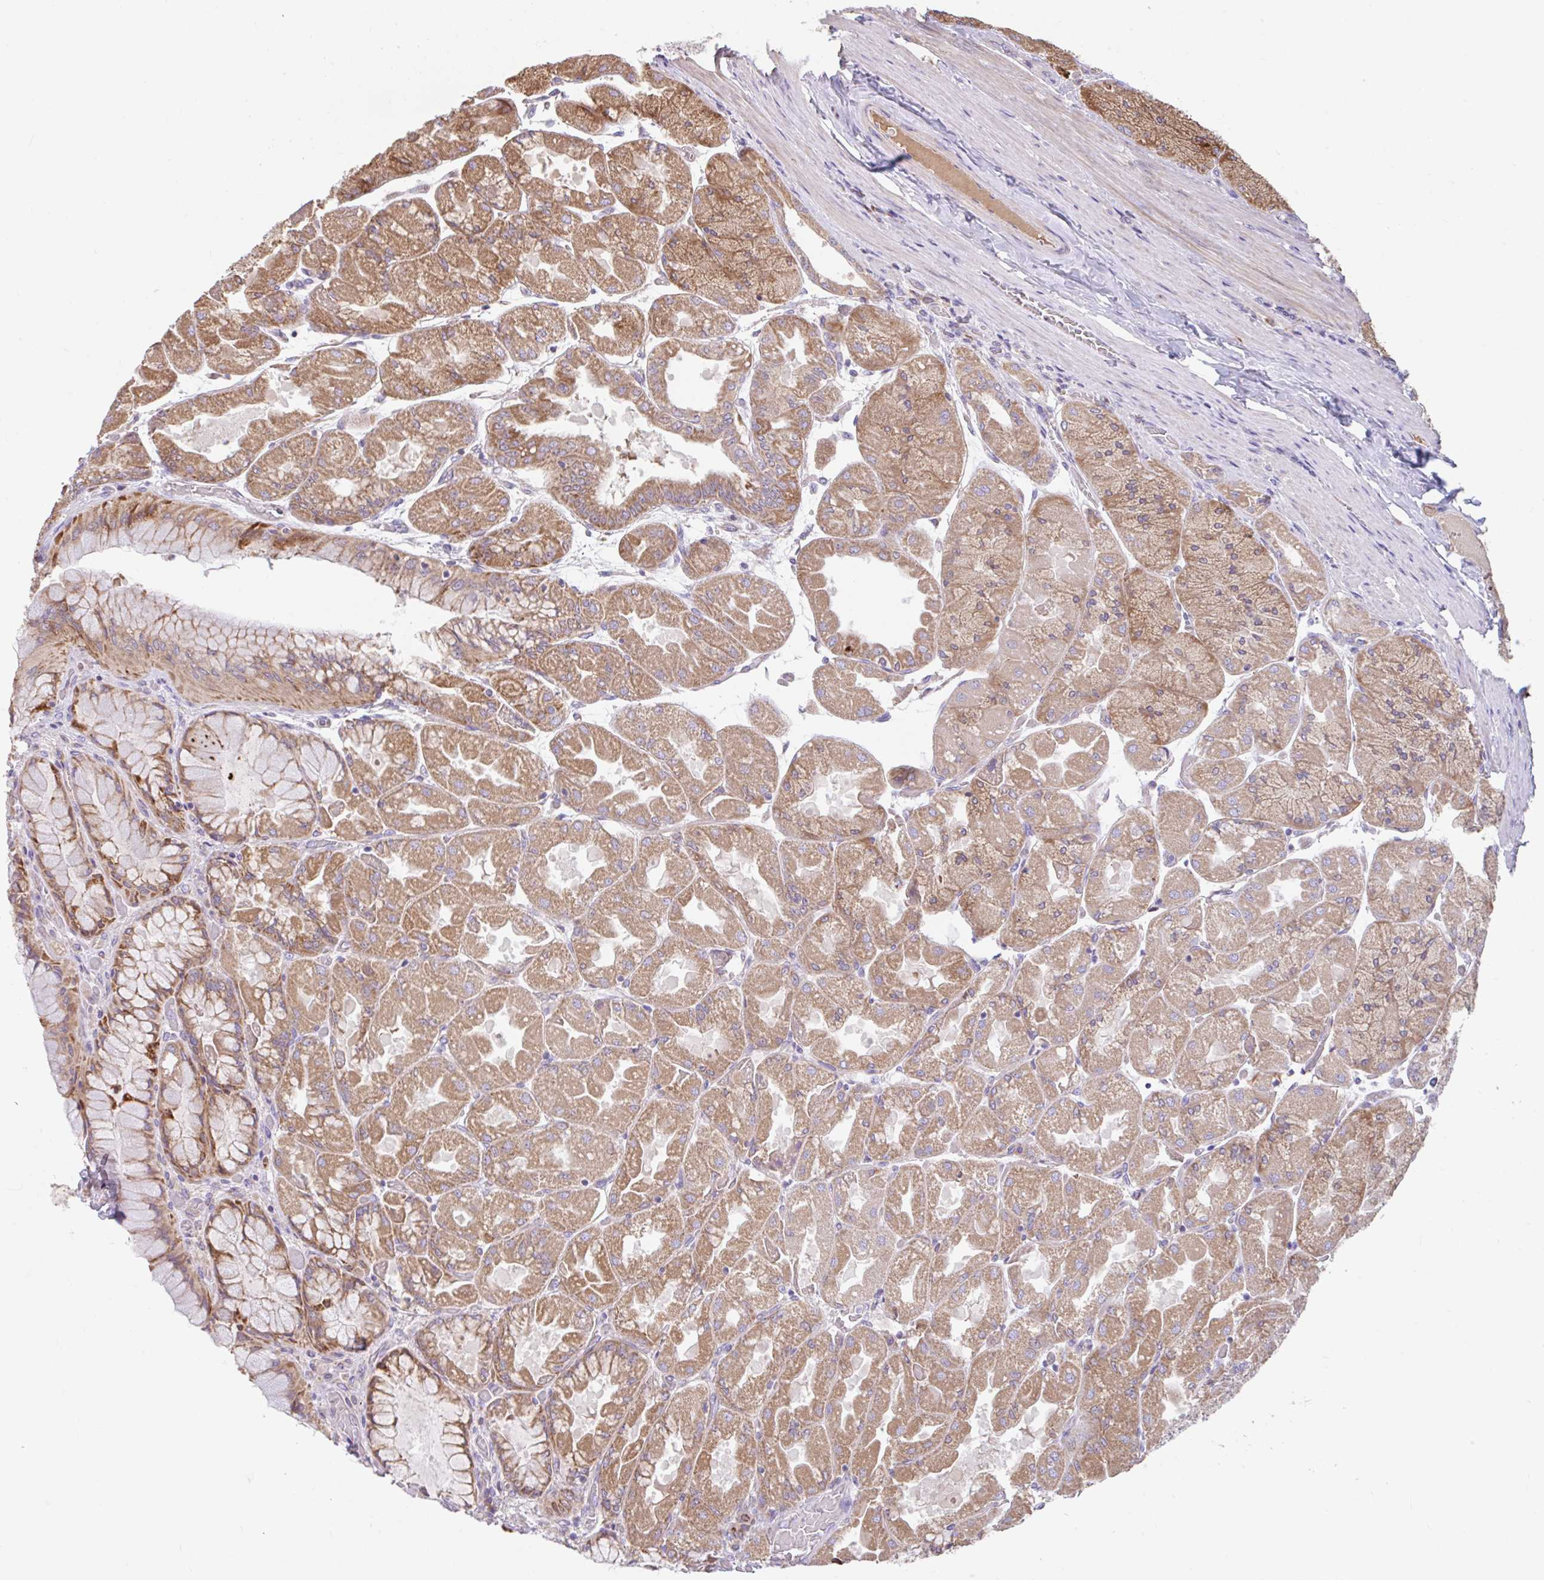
{"staining": {"intensity": "moderate", "quantity": ">75%", "location": "cytoplasmic/membranous"}, "tissue": "stomach", "cell_type": "Glandular cells", "image_type": "normal", "snomed": [{"axis": "morphology", "description": "Normal tissue, NOS"}, {"axis": "topography", "description": "Stomach"}], "caption": "Brown immunohistochemical staining in benign stomach reveals moderate cytoplasmic/membranous positivity in about >75% of glandular cells.", "gene": "RALBP1", "patient": {"sex": "female", "age": 61}}